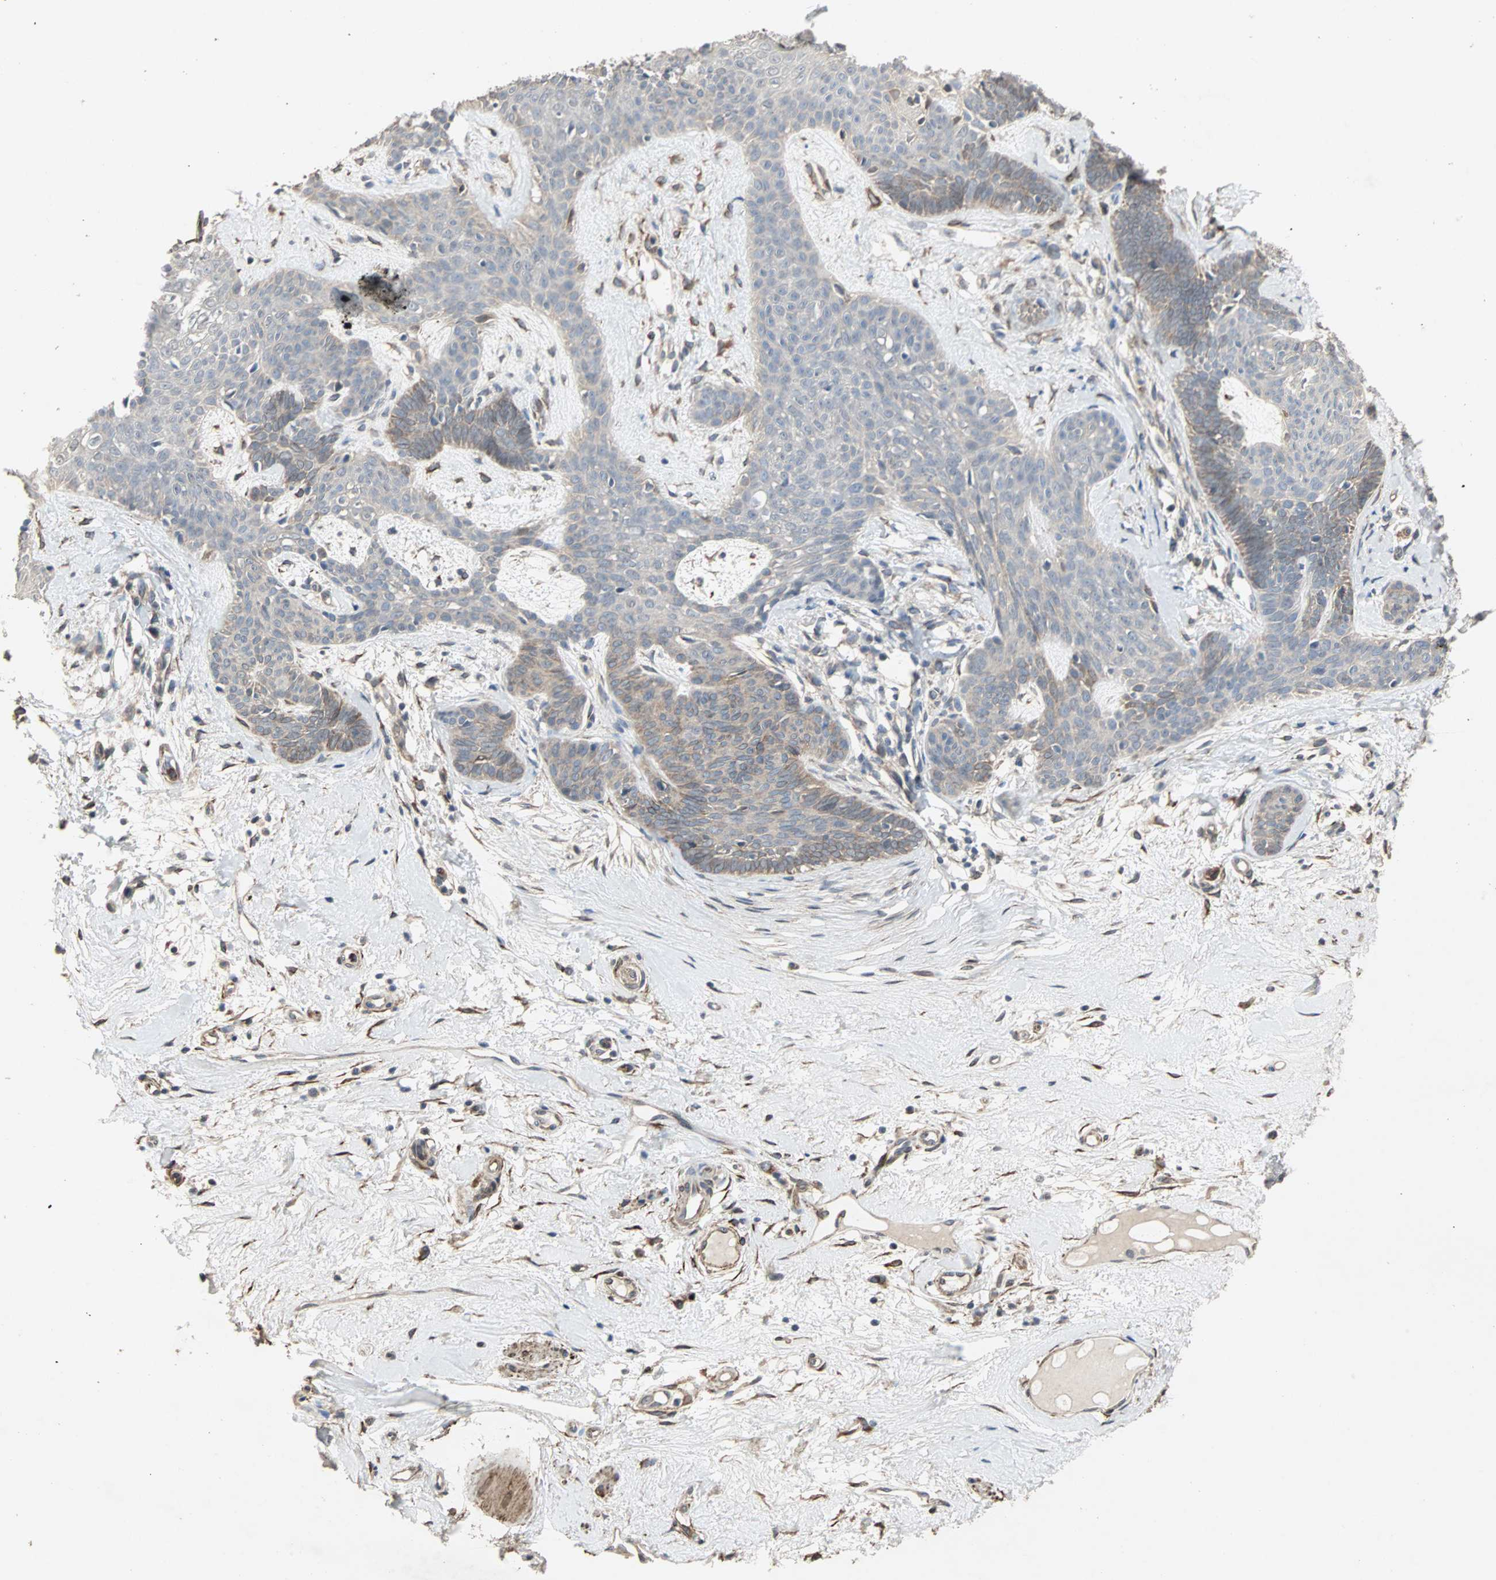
{"staining": {"intensity": "weak", "quantity": "<25%", "location": "cytoplasmic/membranous"}, "tissue": "skin cancer", "cell_type": "Tumor cells", "image_type": "cancer", "snomed": [{"axis": "morphology", "description": "Developmental malformation"}, {"axis": "morphology", "description": "Basal cell carcinoma"}, {"axis": "topography", "description": "Skin"}], "caption": "IHC photomicrograph of skin basal cell carcinoma stained for a protein (brown), which shows no staining in tumor cells. Nuclei are stained in blue.", "gene": "TRPV4", "patient": {"sex": "female", "age": 62}}